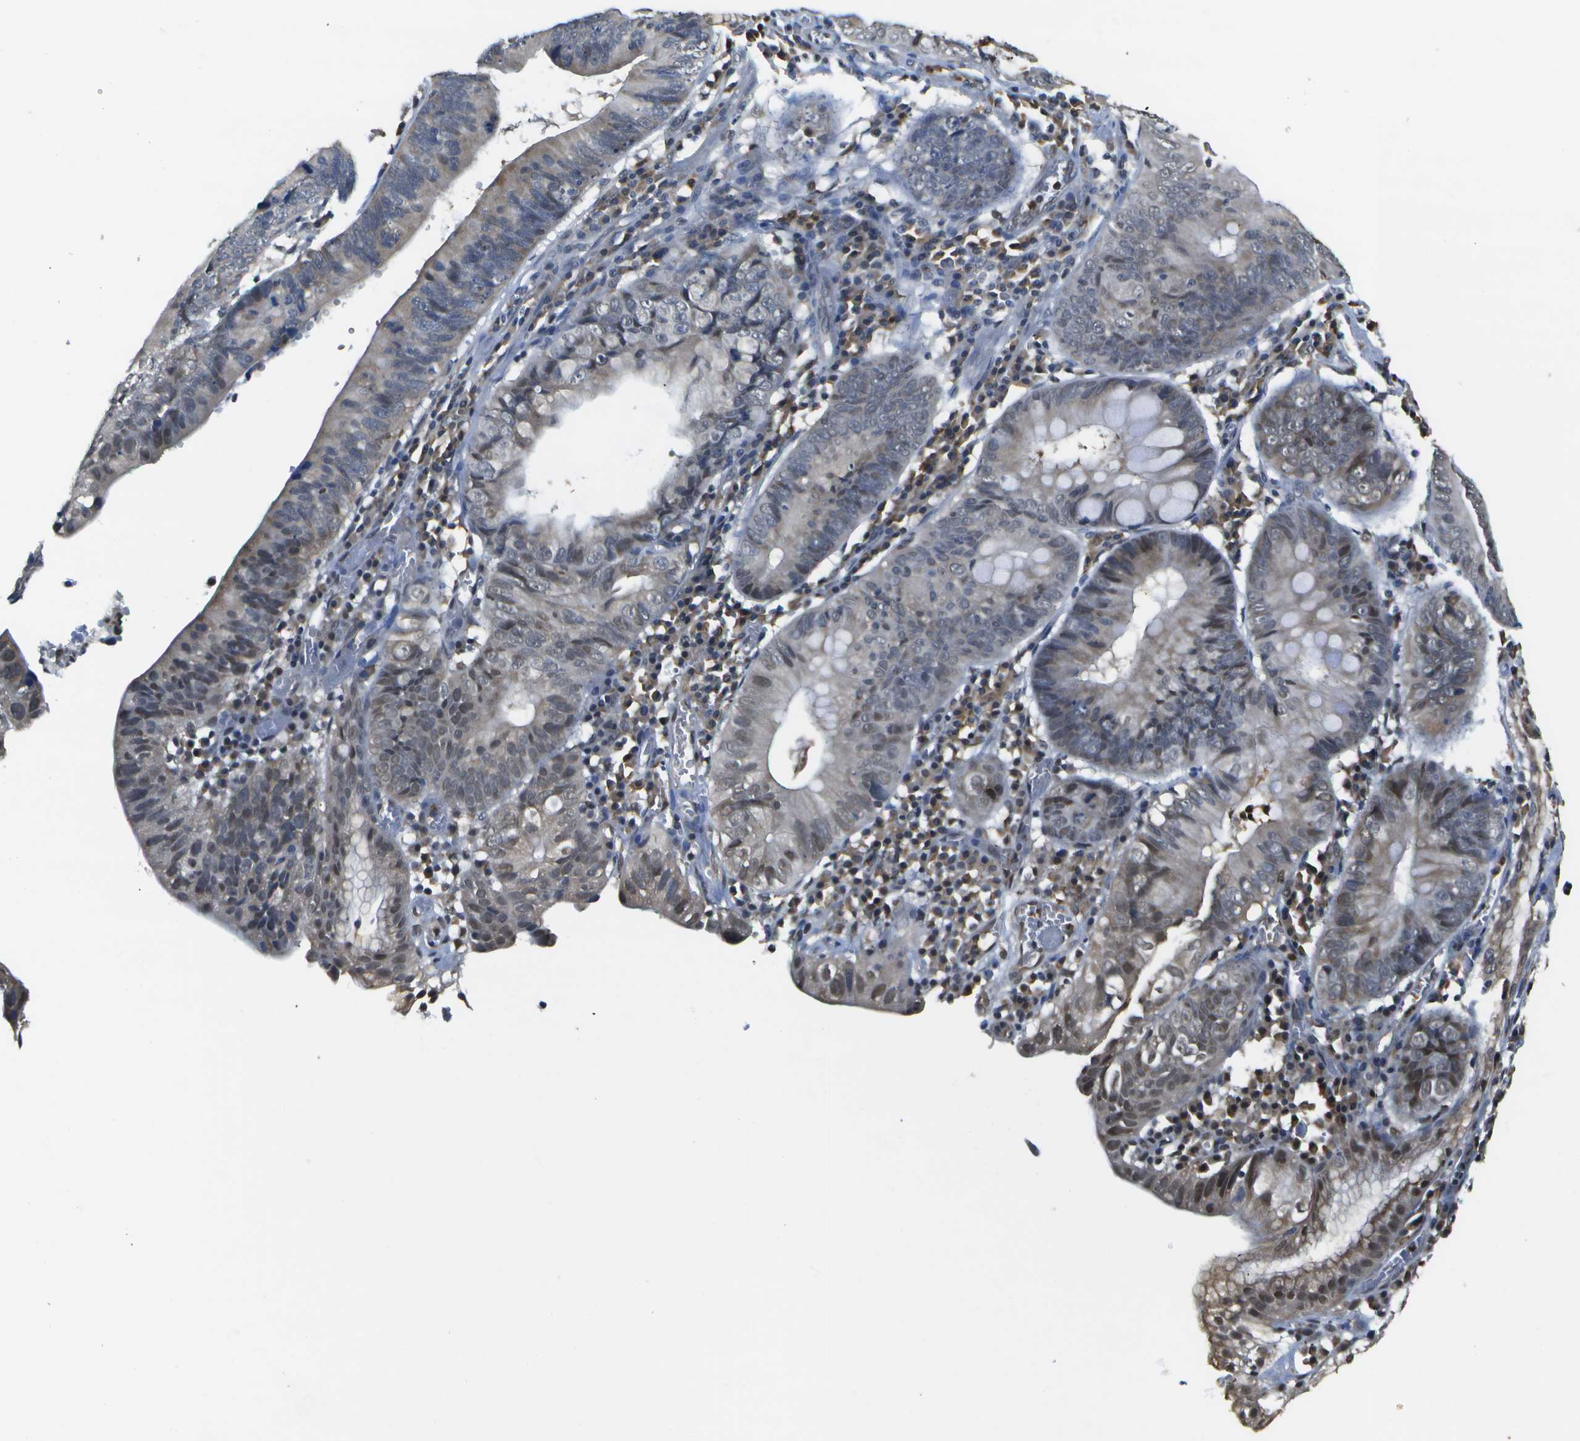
{"staining": {"intensity": "weak", "quantity": "<25%", "location": "nuclear"}, "tissue": "stomach cancer", "cell_type": "Tumor cells", "image_type": "cancer", "snomed": [{"axis": "morphology", "description": "Adenocarcinoma, NOS"}, {"axis": "topography", "description": "Stomach"}], "caption": "Tumor cells are negative for brown protein staining in adenocarcinoma (stomach).", "gene": "DSE", "patient": {"sex": "male", "age": 59}}